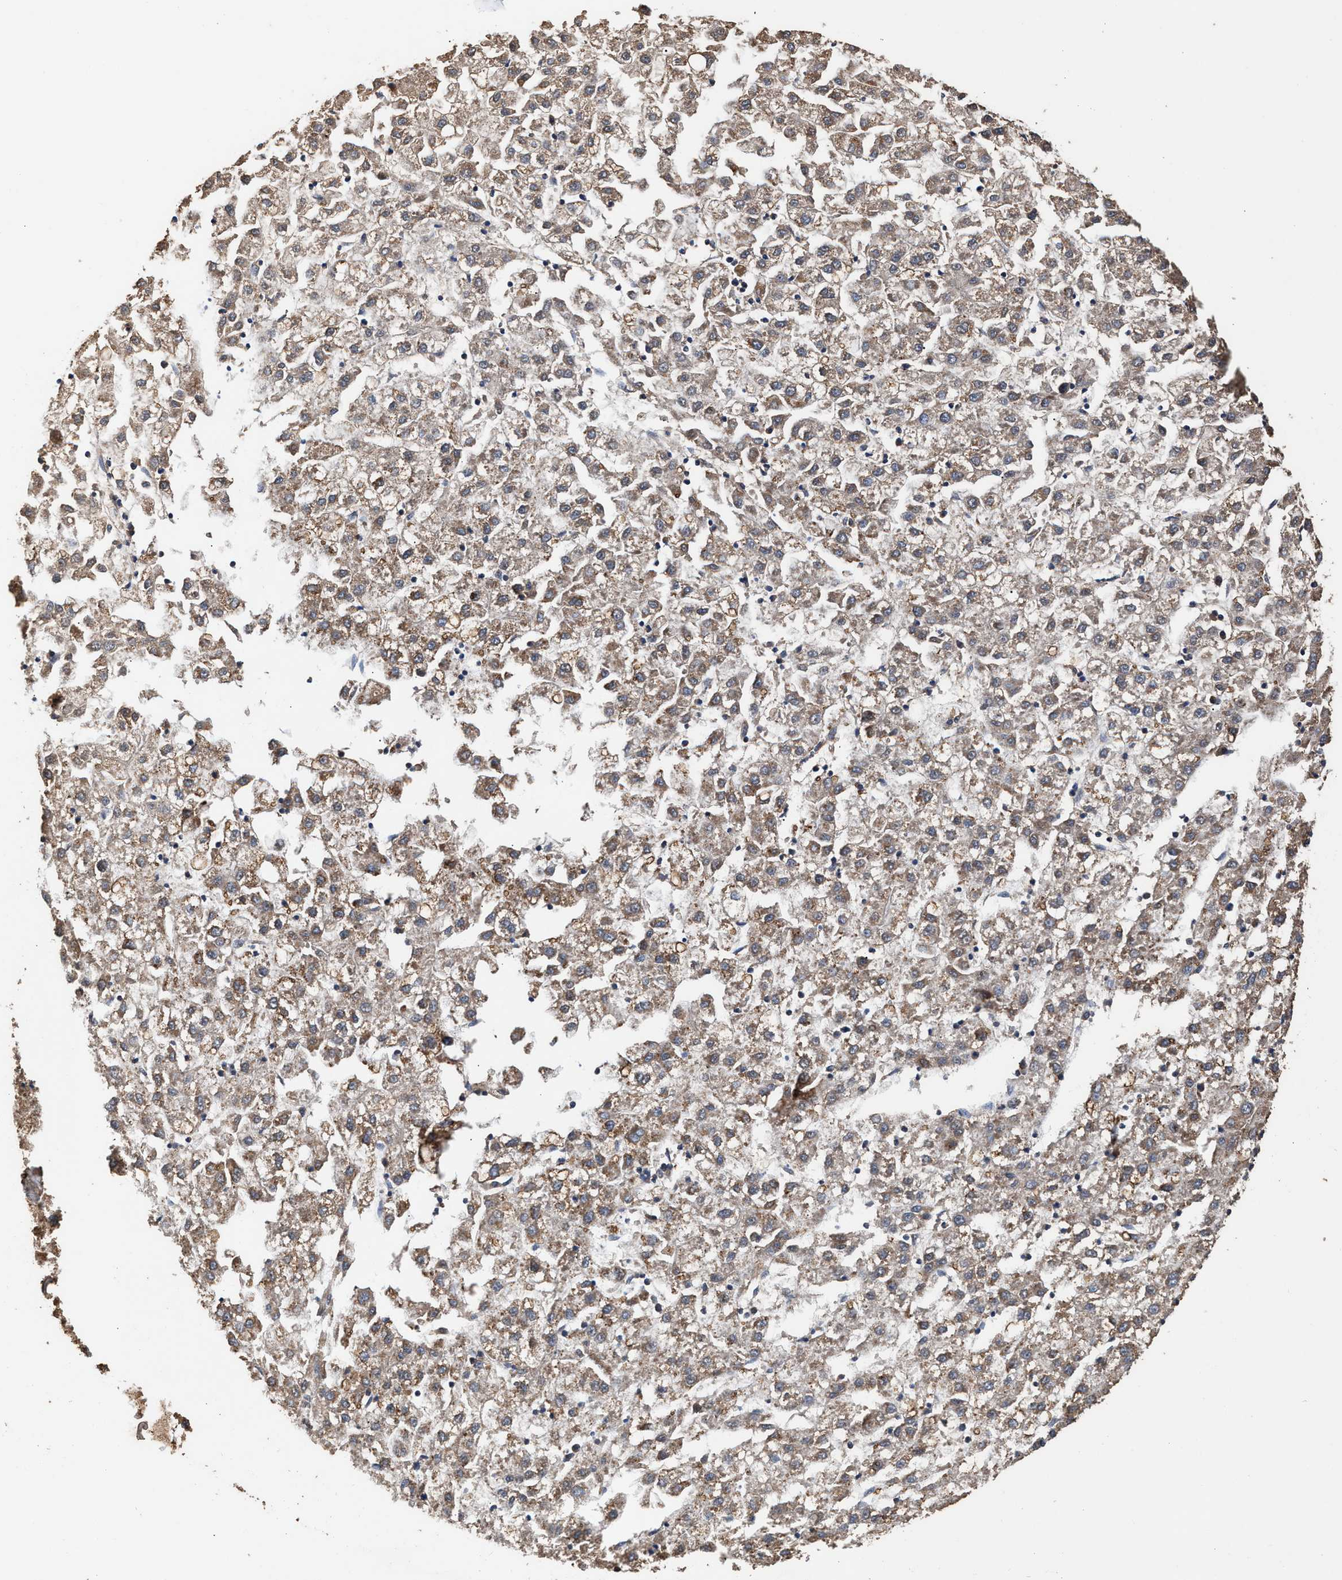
{"staining": {"intensity": "weak", "quantity": ">75%", "location": "cytoplasmic/membranous"}, "tissue": "liver cancer", "cell_type": "Tumor cells", "image_type": "cancer", "snomed": [{"axis": "morphology", "description": "Carcinoma, Hepatocellular, NOS"}, {"axis": "topography", "description": "Liver"}], "caption": "High-magnification brightfield microscopy of liver cancer (hepatocellular carcinoma) stained with DAB (3,3'-diaminobenzidine) (brown) and counterstained with hematoxylin (blue). tumor cells exhibit weak cytoplasmic/membranous positivity is identified in about>75% of cells.", "gene": "ZNHIT6", "patient": {"sex": "male", "age": 72}}